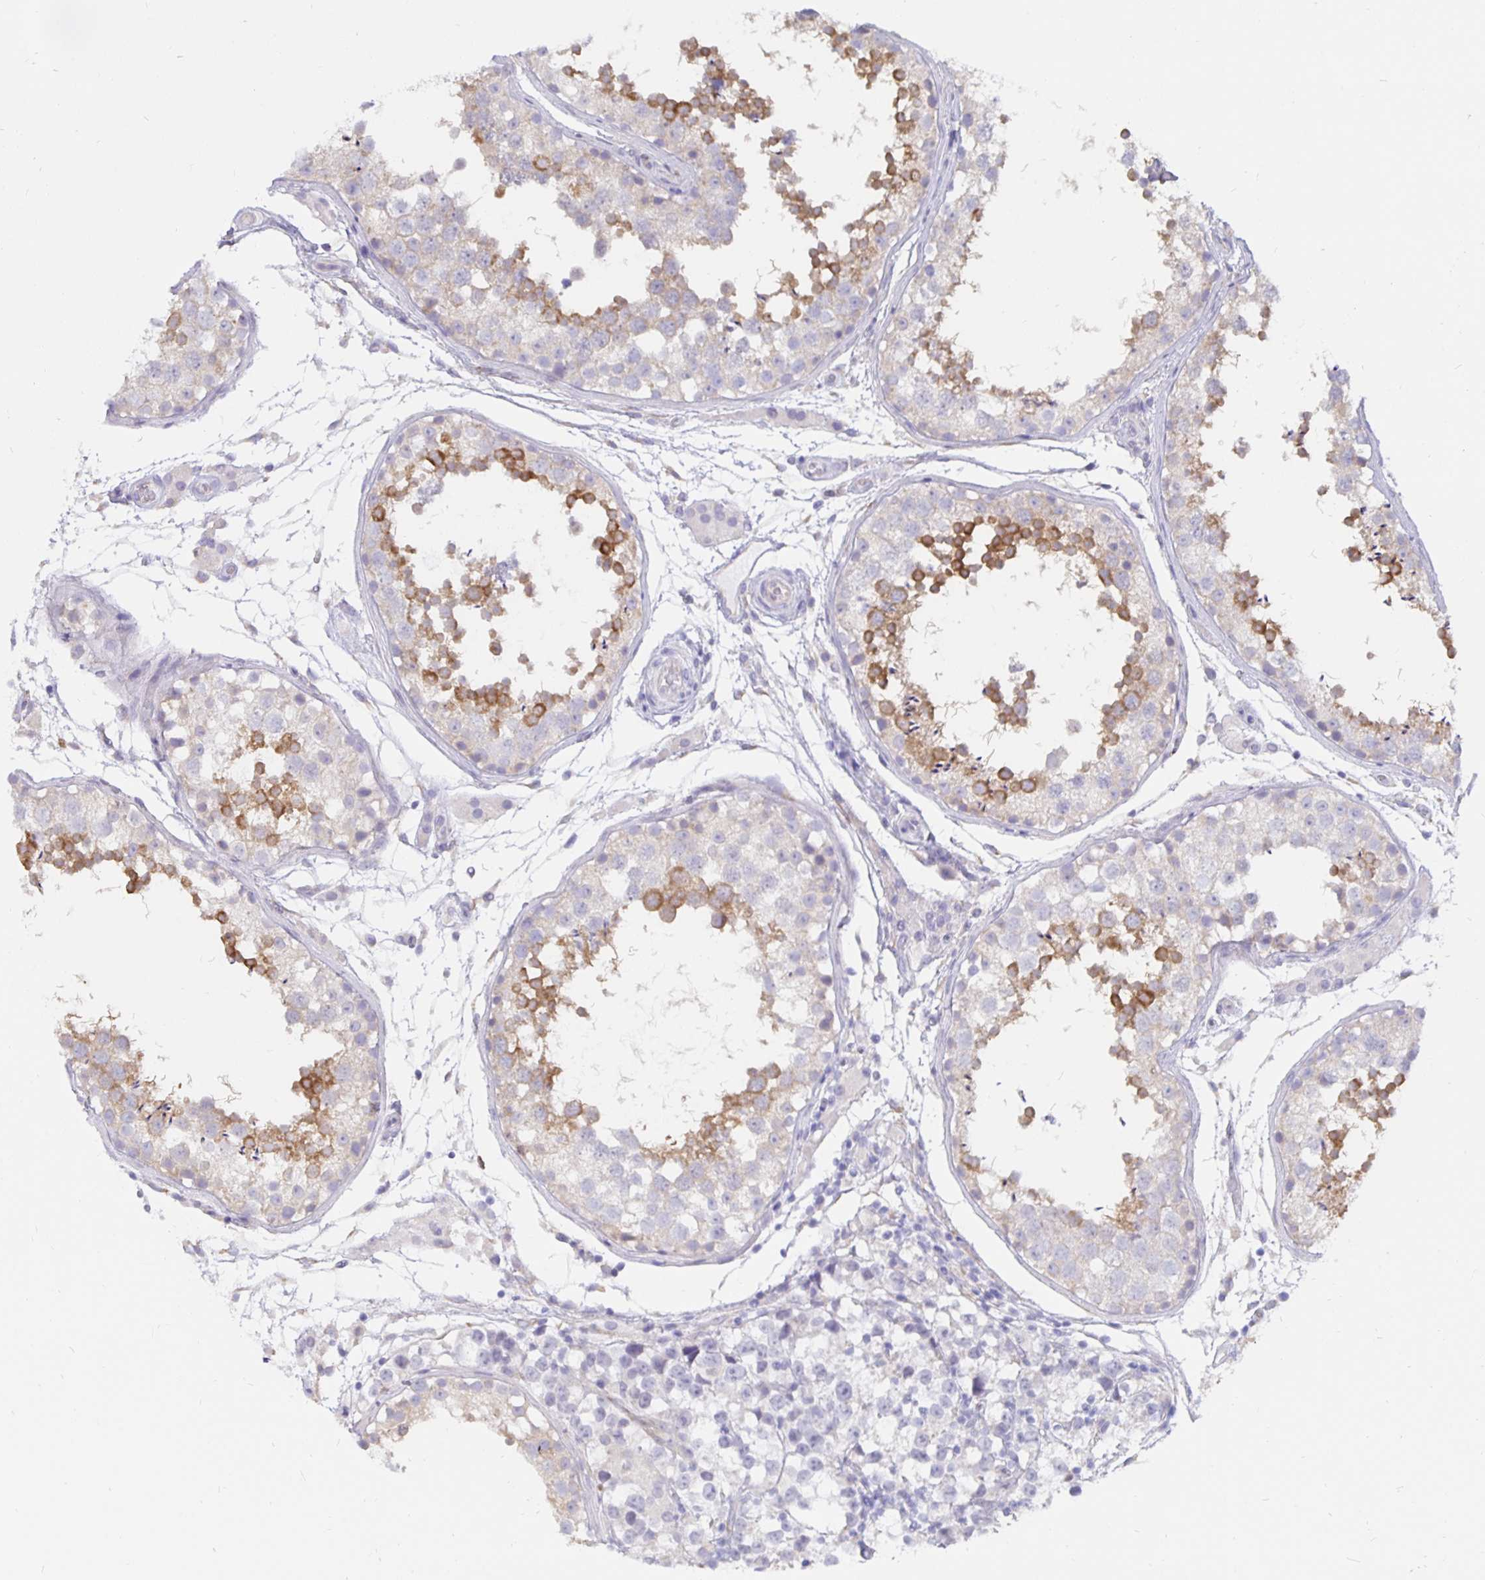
{"staining": {"intensity": "moderate", "quantity": "25%-75%", "location": "cytoplasmic/membranous"}, "tissue": "testis", "cell_type": "Cells in seminiferous ducts", "image_type": "normal", "snomed": [{"axis": "morphology", "description": "Normal tissue, NOS"}, {"axis": "morphology", "description": "Seminoma, NOS"}, {"axis": "topography", "description": "Testis"}], "caption": "The micrograph shows immunohistochemical staining of unremarkable testis. There is moderate cytoplasmic/membranous positivity is identified in approximately 25%-75% of cells in seminiferous ducts.", "gene": "DNAI2", "patient": {"sex": "male", "age": 29}}